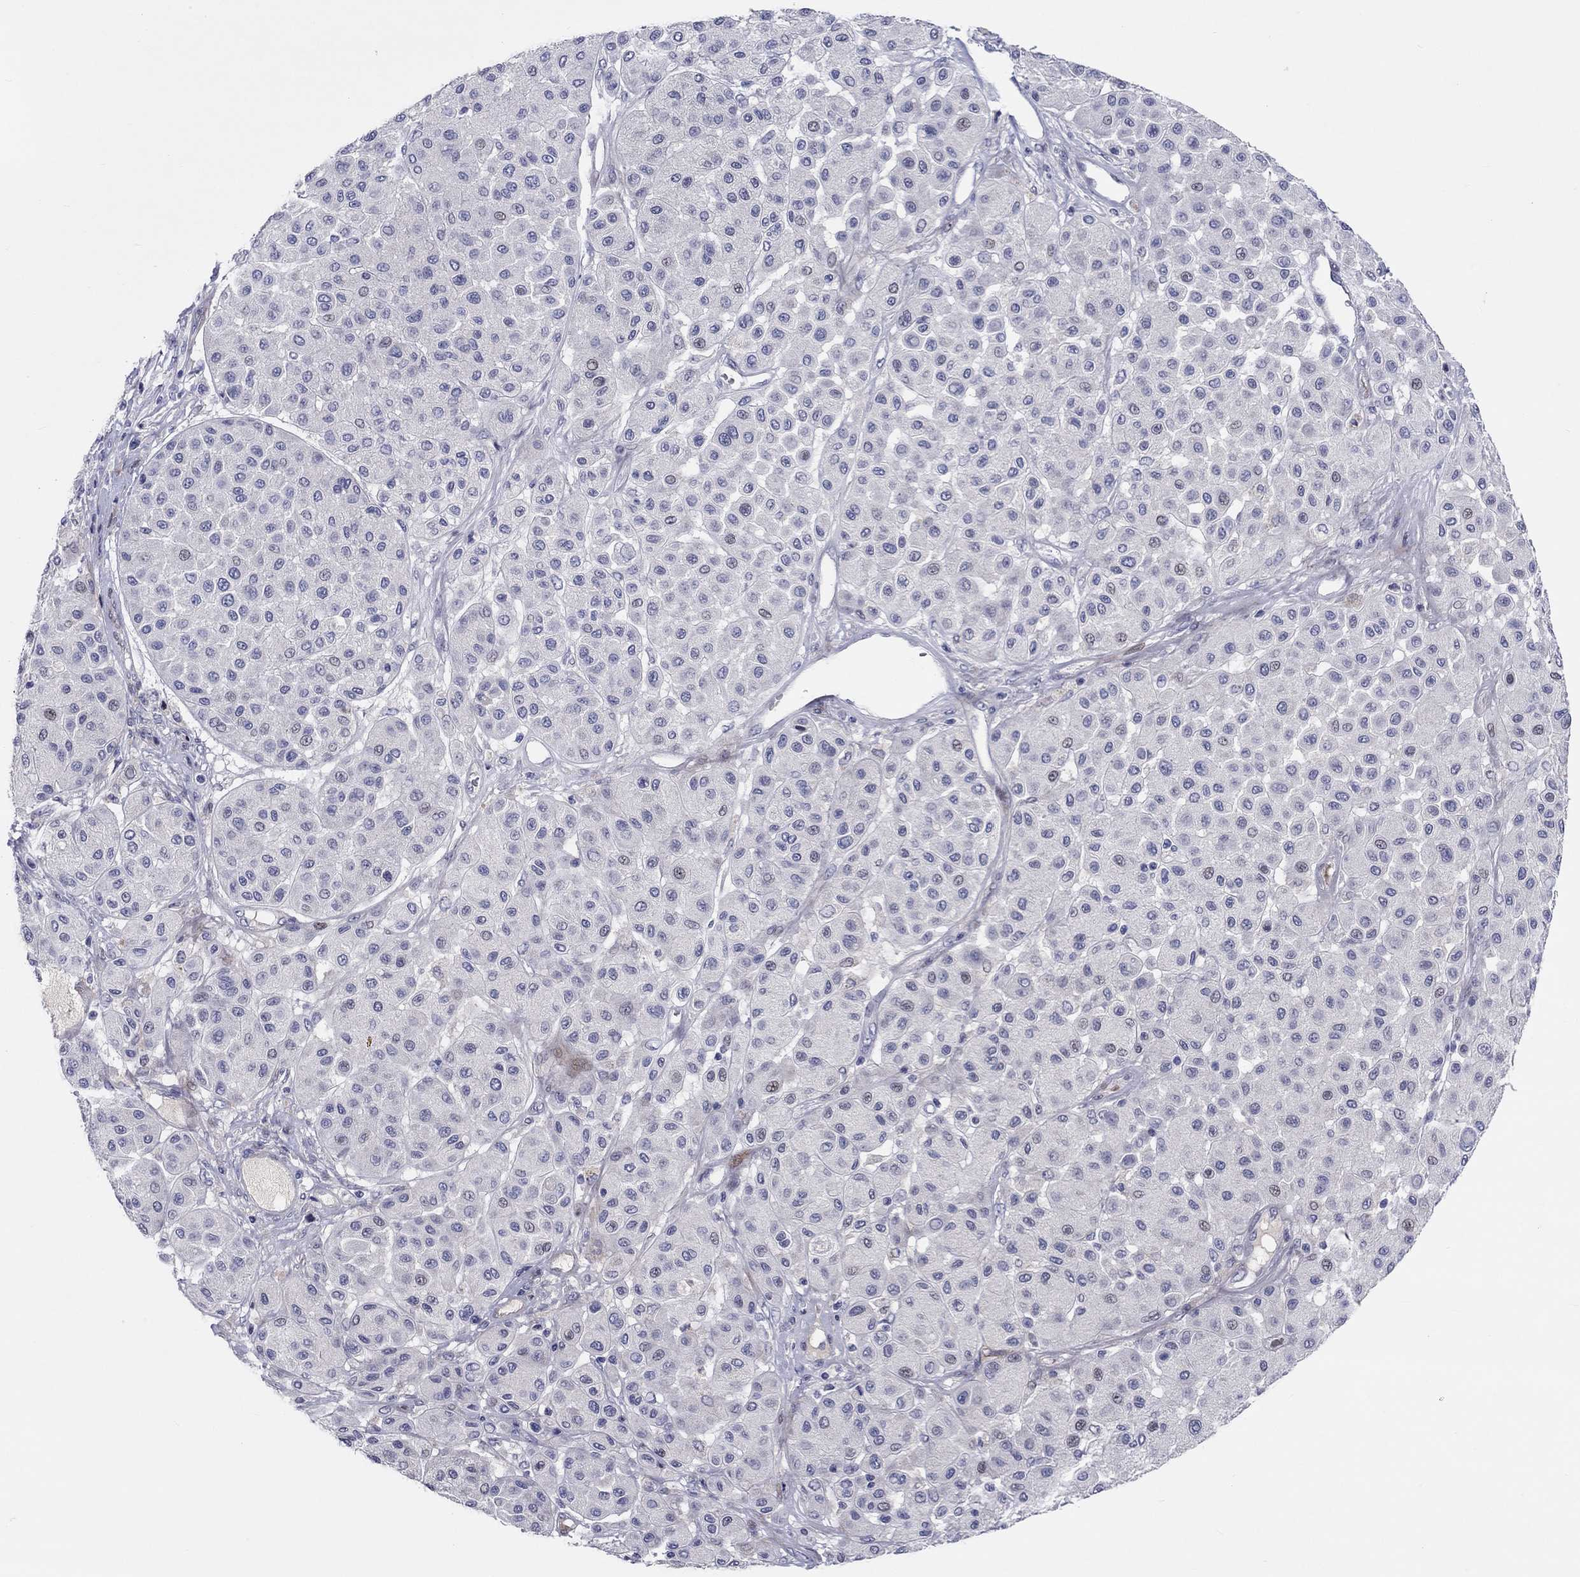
{"staining": {"intensity": "negative", "quantity": "none", "location": "none"}, "tissue": "melanoma", "cell_type": "Tumor cells", "image_type": "cancer", "snomed": [{"axis": "morphology", "description": "Malignant melanoma, Metastatic site"}, {"axis": "topography", "description": "Smooth muscle"}], "caption": "Tumor cells are negative for brown protein staining in melanoma.", "gene": "ARHGAP36", "patient": {"sex": "male", "age": 41}}